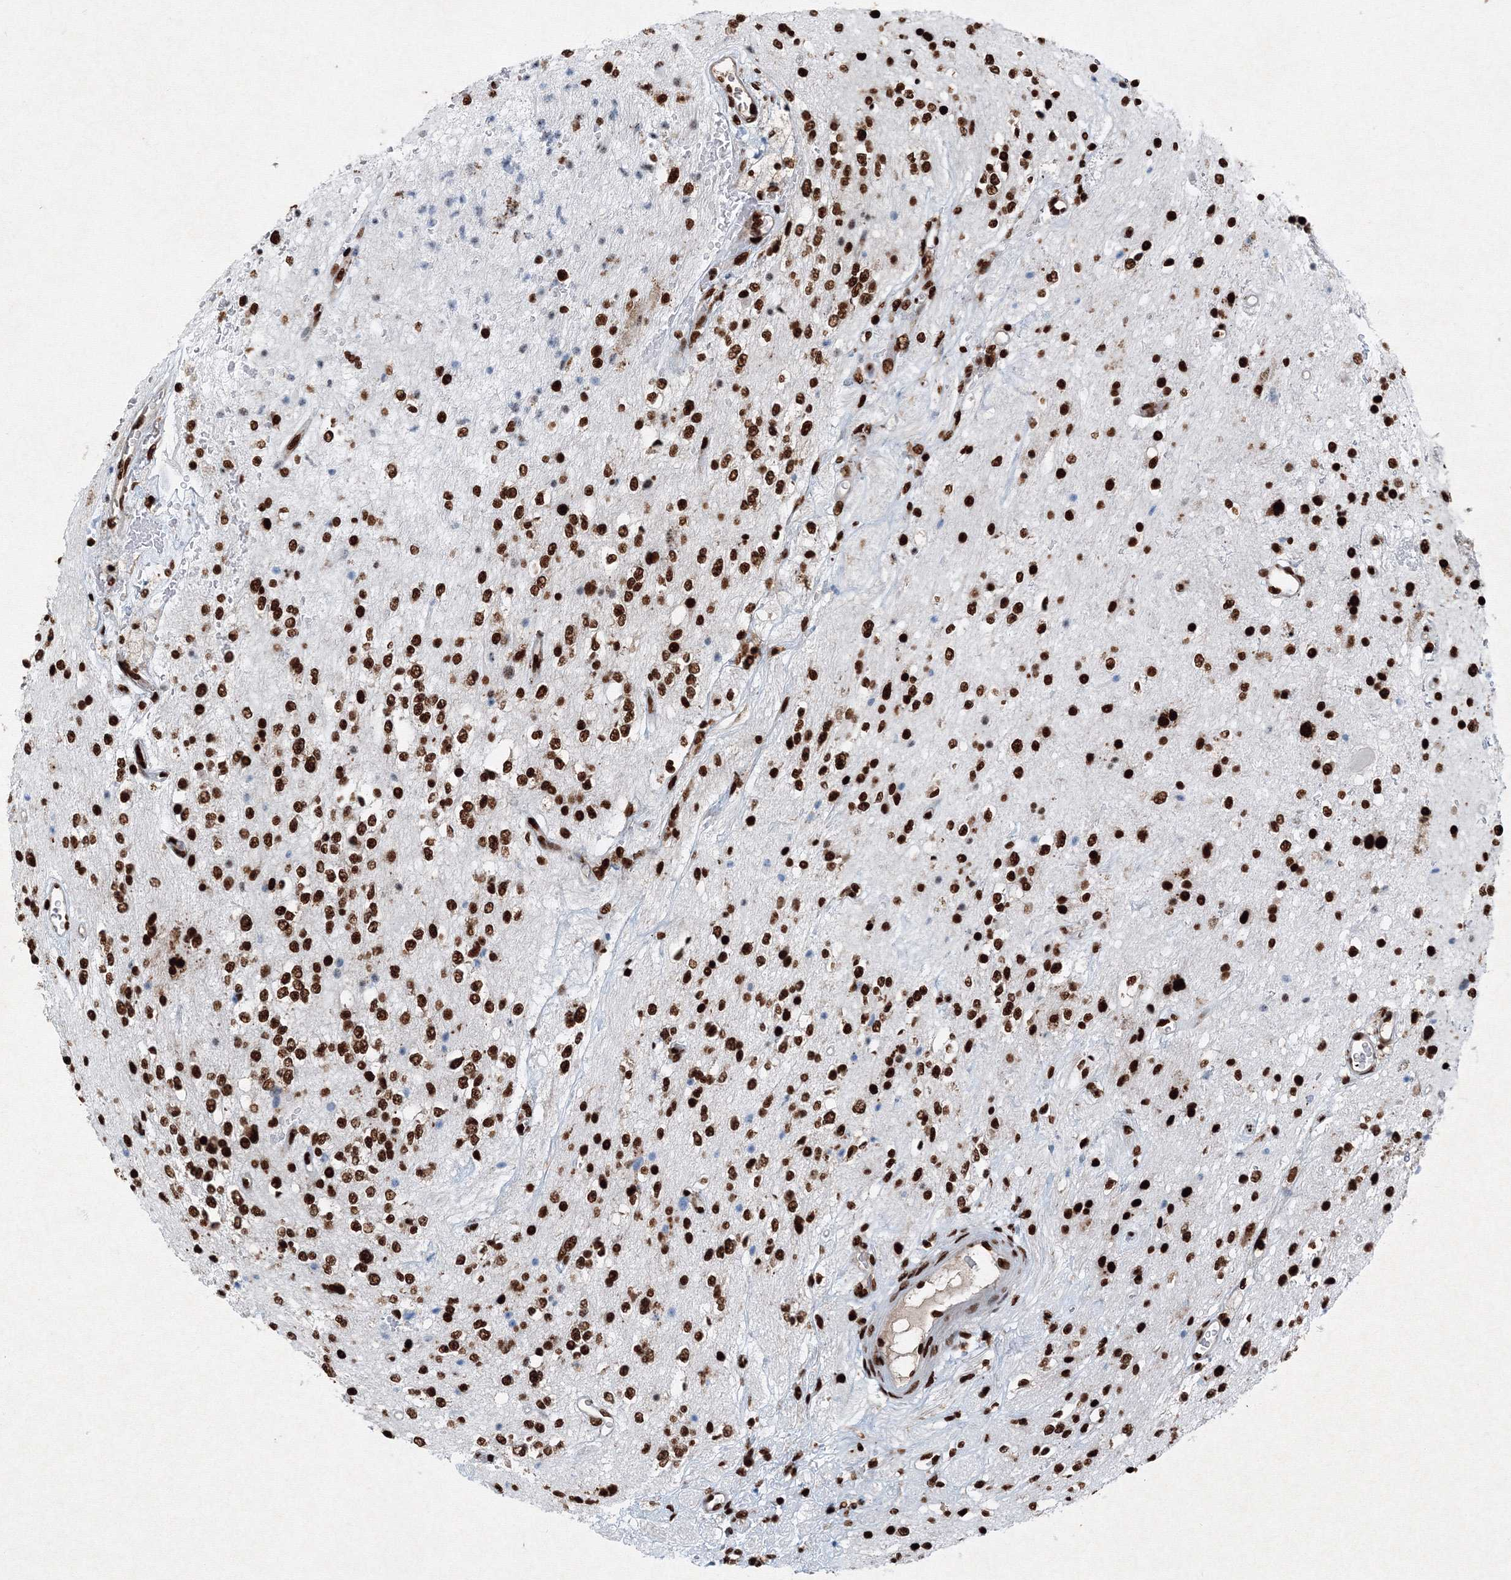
{"staining": {"intensity": "strong", "quantity": ">75%", "location": "nuclear"}, "tissue": "glioma", "cell_type": "Tumor cells", "image_type": "cancer", "snomed": [{"axis": "morphology", "description": "Glioma, malignant, High grade"}, {"axis": "topography", "description": "Brain"}], "caption": "Immunohistochemistry staining of malignant glioma (high-grade), which reveals high levels of strong nuclear staining in approximately >75% of tumor cells indicating strong nuclear protein expression. The staining was performed using DAB (brown) for protein detection and nuclei were counterstained in hematoxylin (blue).", "gene": "SNRPC", "patient": {"sex": "male", "age": 34}}